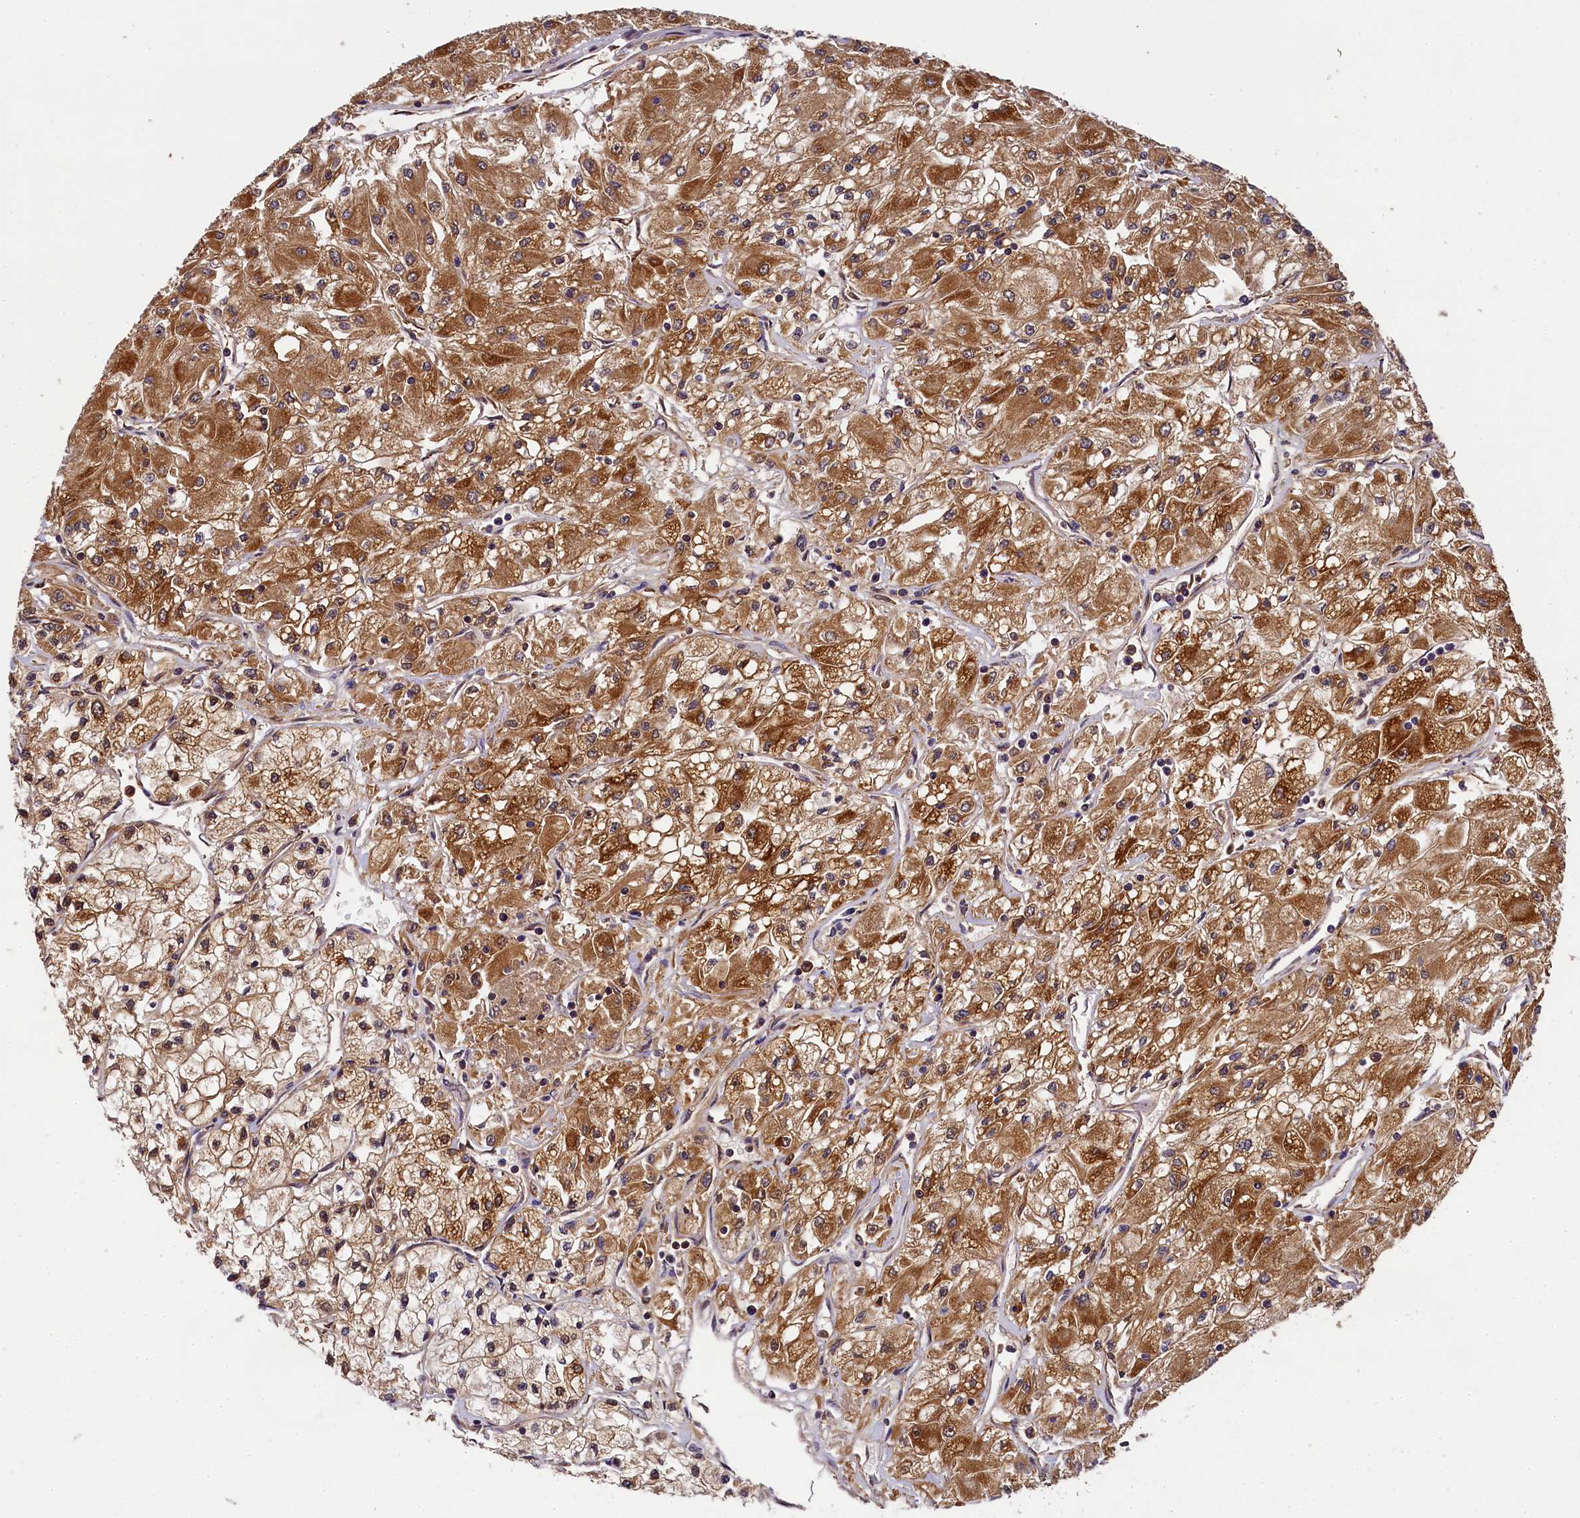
{"staining": {"intensity": "strong", "quantity": ">75%", "location": "cytoplasmic/membranous"}, "tissue": "renal cancer", "cell_type": "Tumor cells", "image_type": "cancer", "snomed": [{"axis": "morphology", "description": "Adenocarcinoma, NOS"}, {"axis": "topography", "description": "Kidney"}], "caption": "Renal adenocarcinoma stained for a protein (brown) displays strong cytoplasmic/membranous positive positivity in approximately >75% of tumor cells.", "gene": "EIF6", "patient": {"sex": "male", "age": 80}}